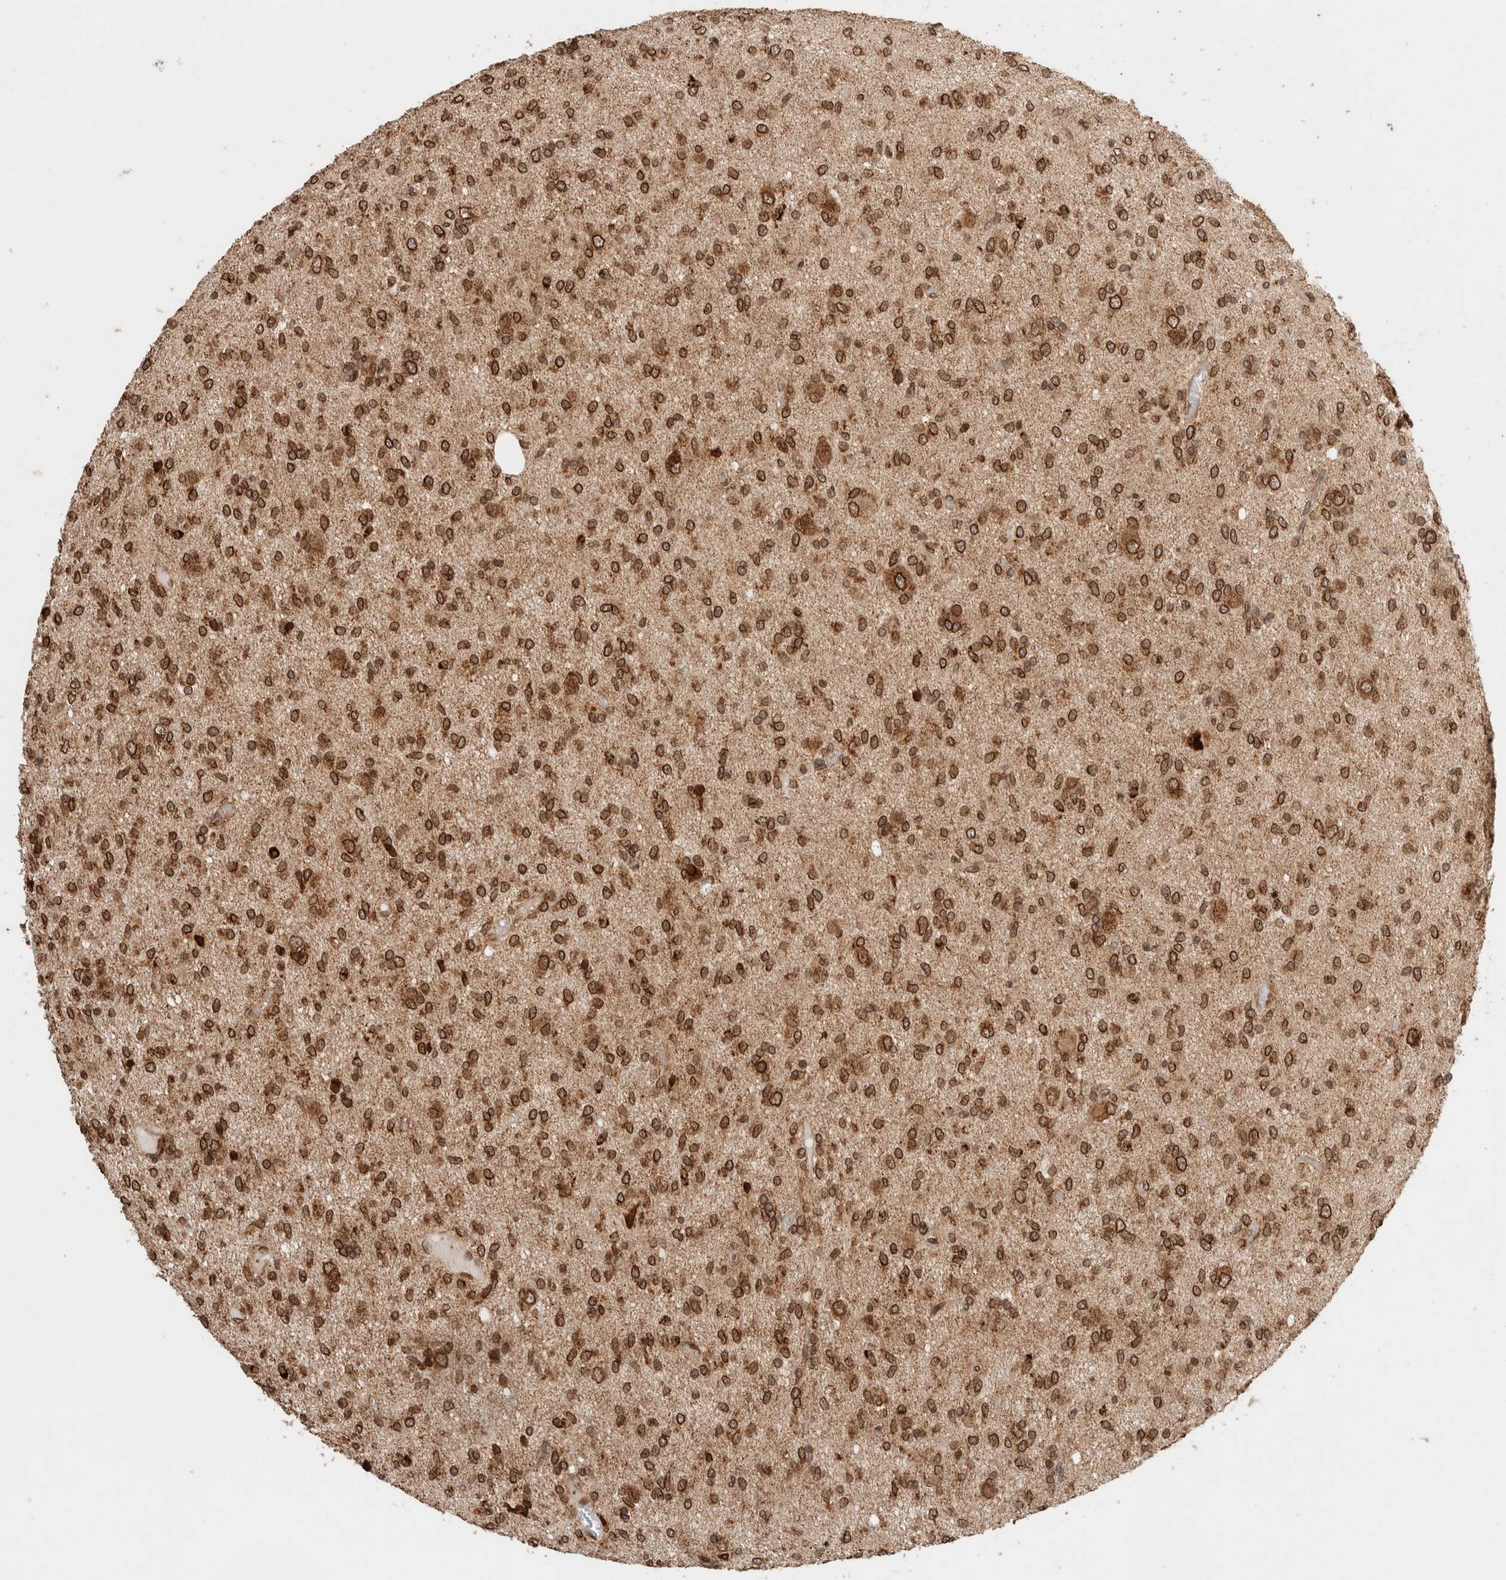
{"staining": {"intensity": "strong", "quantity": ">75%", "location": "cytoplasmic/membranous,nuclear"}, "tissue": "glioma", "cell_type": "Tumor cells", "image_type": "cancer", "snomed": [{"axis": "morphology", "description": "Glioma, malignant, High grade"}, {"axis": "topography", "description": "Brain"}], "caption": "Tumor cells exhibit high levels of strong cytoplasmic/membranous and nuclear positivity in about >75% of cells in human malignant glioma (high-grade).", "gene": "TPR", "patient": {"sex": "female", "age": 59}}